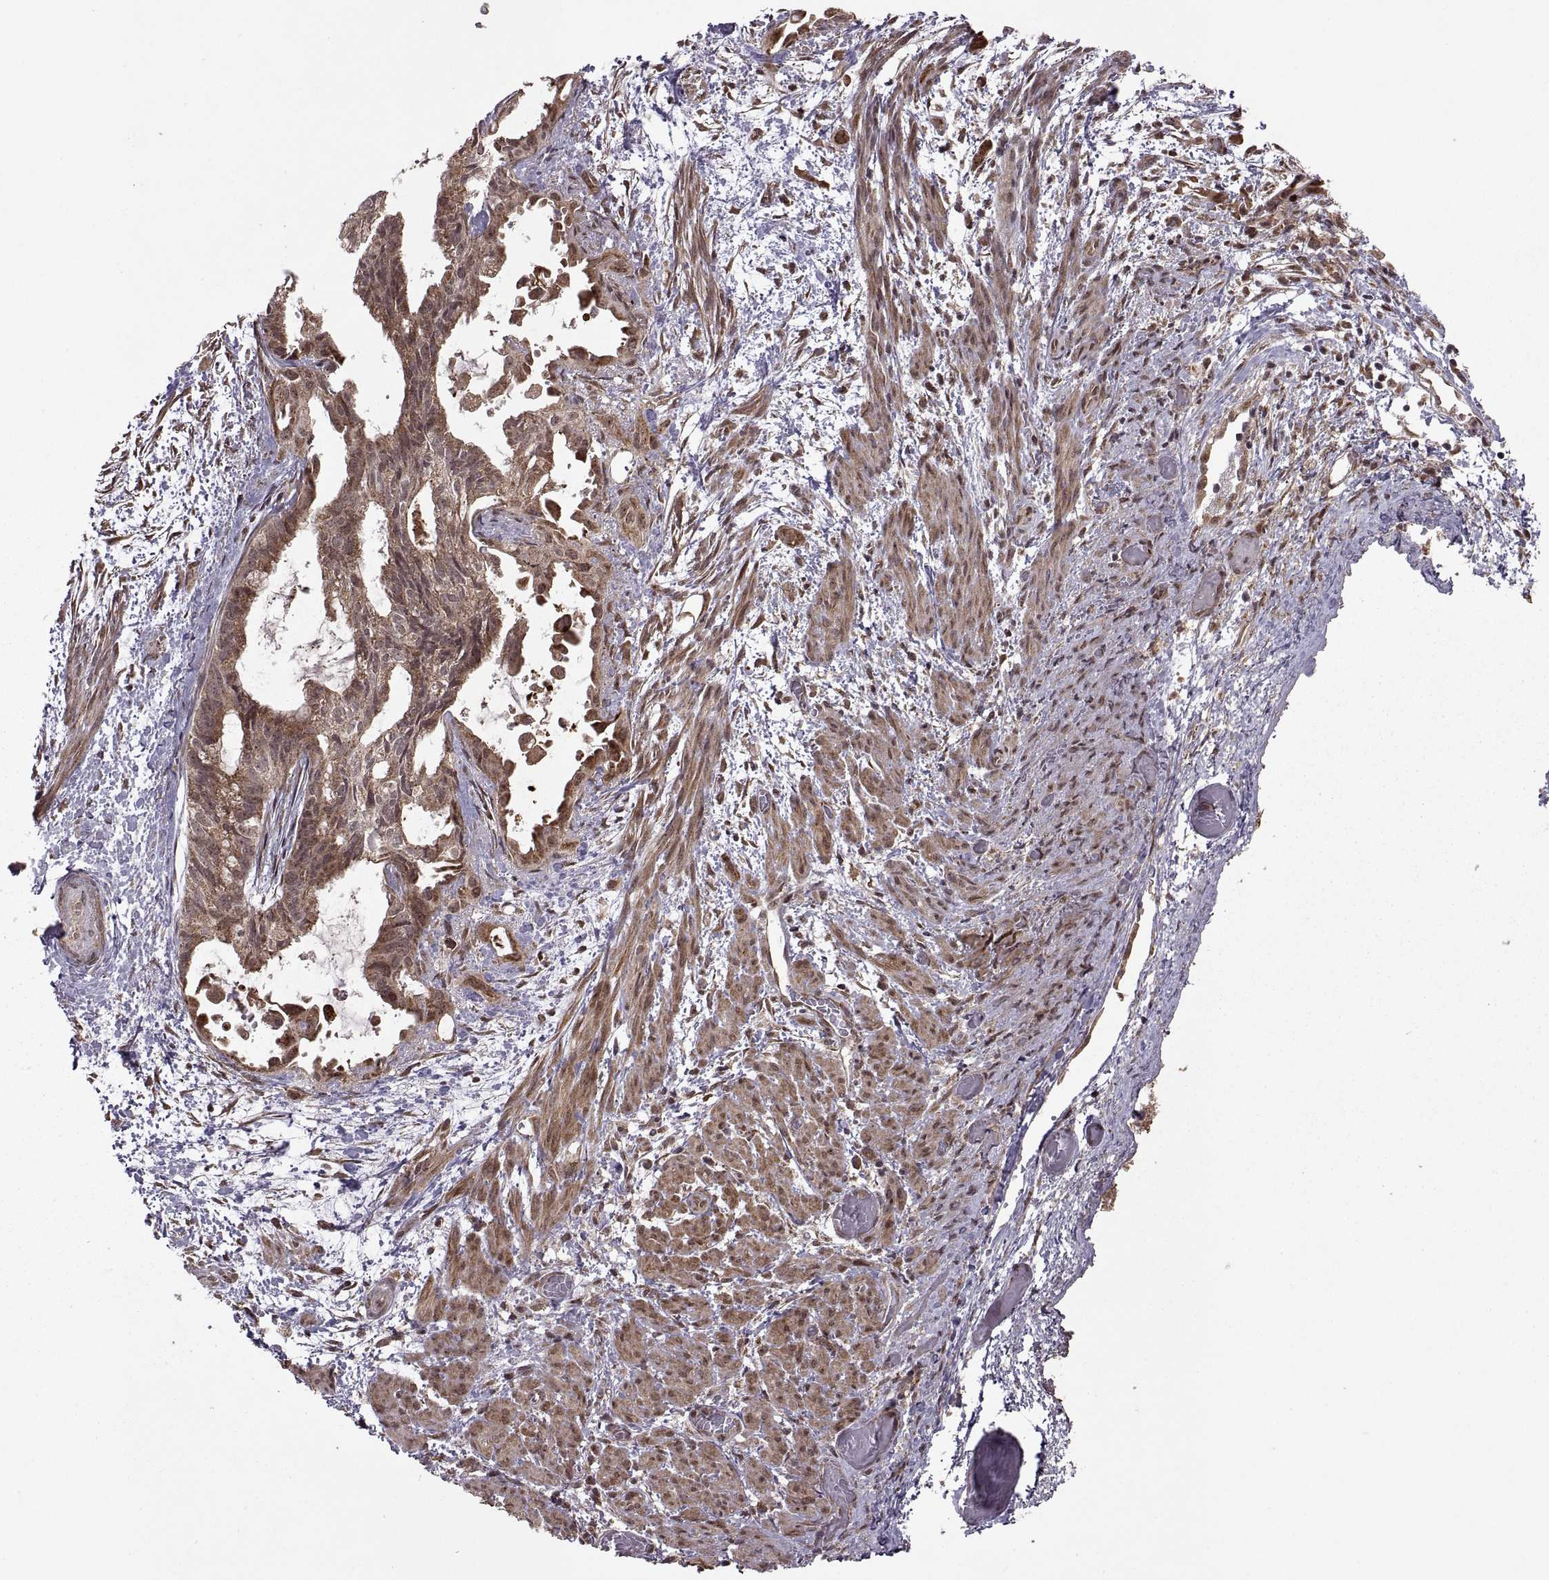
{"staining": {"intensity": "moderate", "quantity": ">75%", "location": "cytoplasmic/membranous"}, "tissue": "endometrial cancer", "cell_type": "Tumor cells", "image_type": "cancer", "snomed": [{"axis": "morphology", "description": "Adenocarcinoma, NOS"}, {"axis": "topography", "description": "Endometrium"}], "caption": "Immunohistochemistry (IHC) of human endometrial cancer reveals medium levels of moderate cytoplasmic/membranous expression in approximately >75% of tumor cells.", "gene": "PTOV1", "patient": {"sex": "female", "age": 86}}